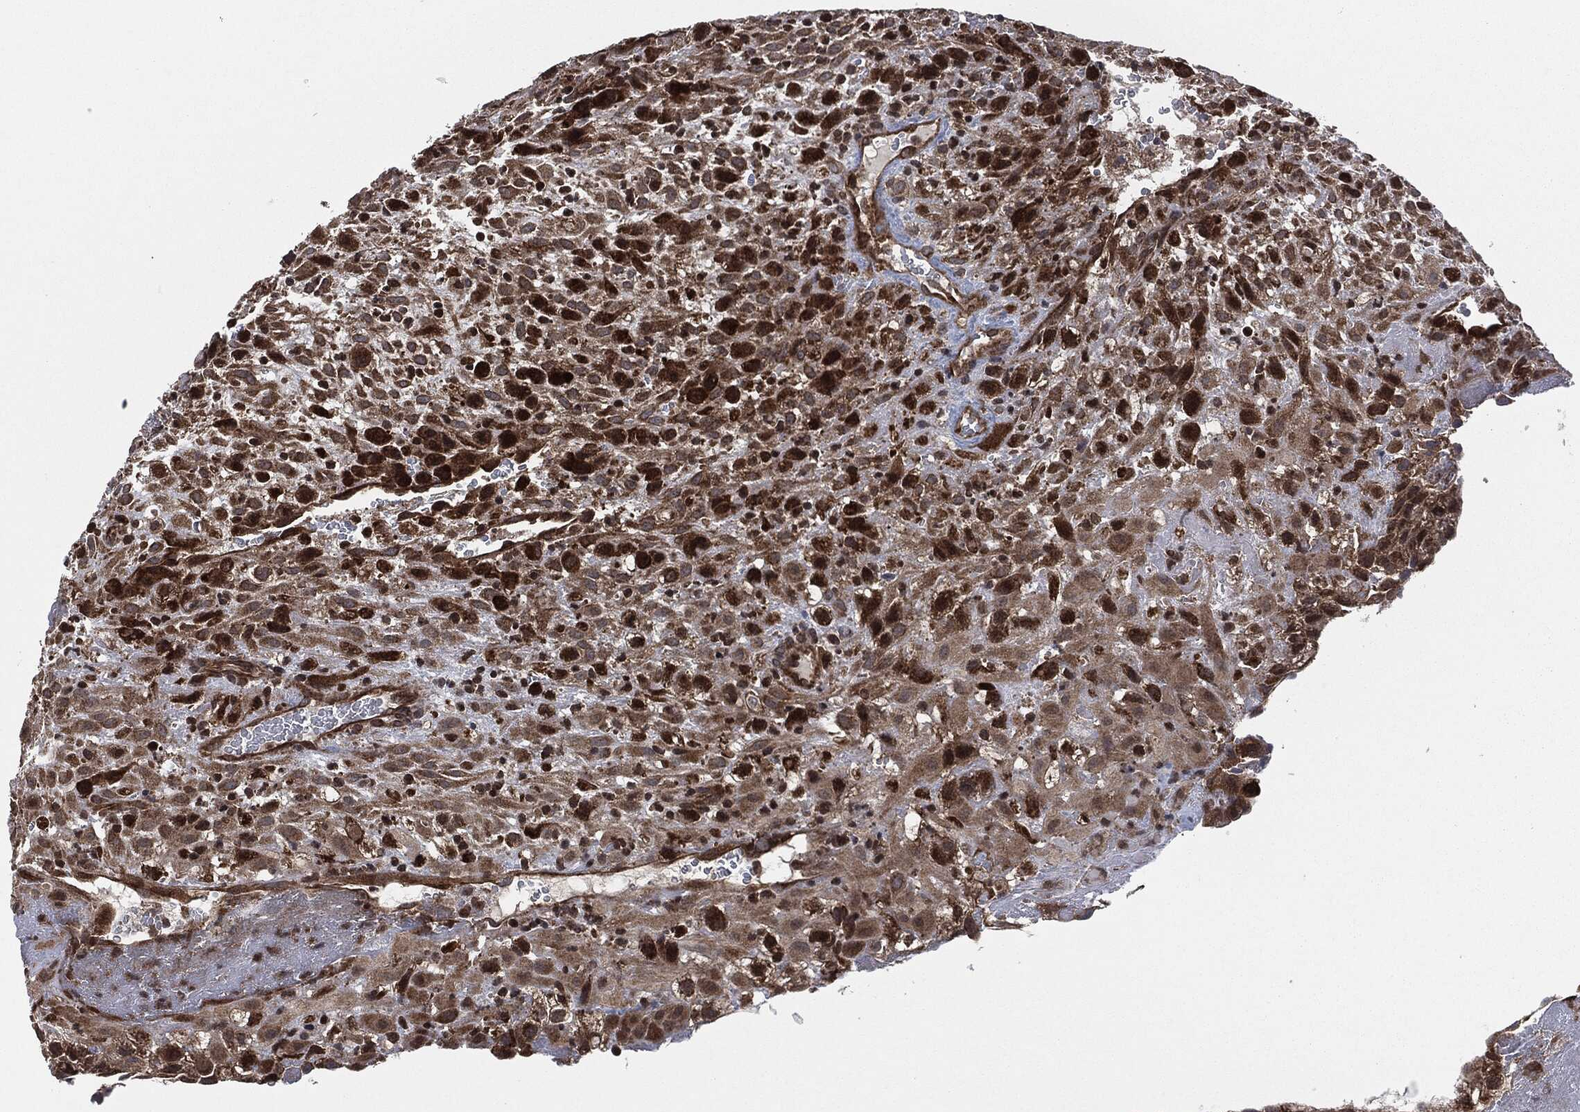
{"staining": {"intensity": "moderate", "quantity": ">75%", "location": "cytoplasmic/membranous"}, "tissue": "placenta", "cell_type": "Decidual cells", "image_type": "normal", "snomed": [{"axis": "morphology", "description": "Normal tissue, NOS"}, {"axis": "topography", "description": "Placenta"}], "caption": "Protein staining of unremarkable placenta displays moderate cytoplasmic/membranous expression in approximately >75% of decidual cells.", "gene": "HRAS", "patient": {"sex": "female", "age": 19}}